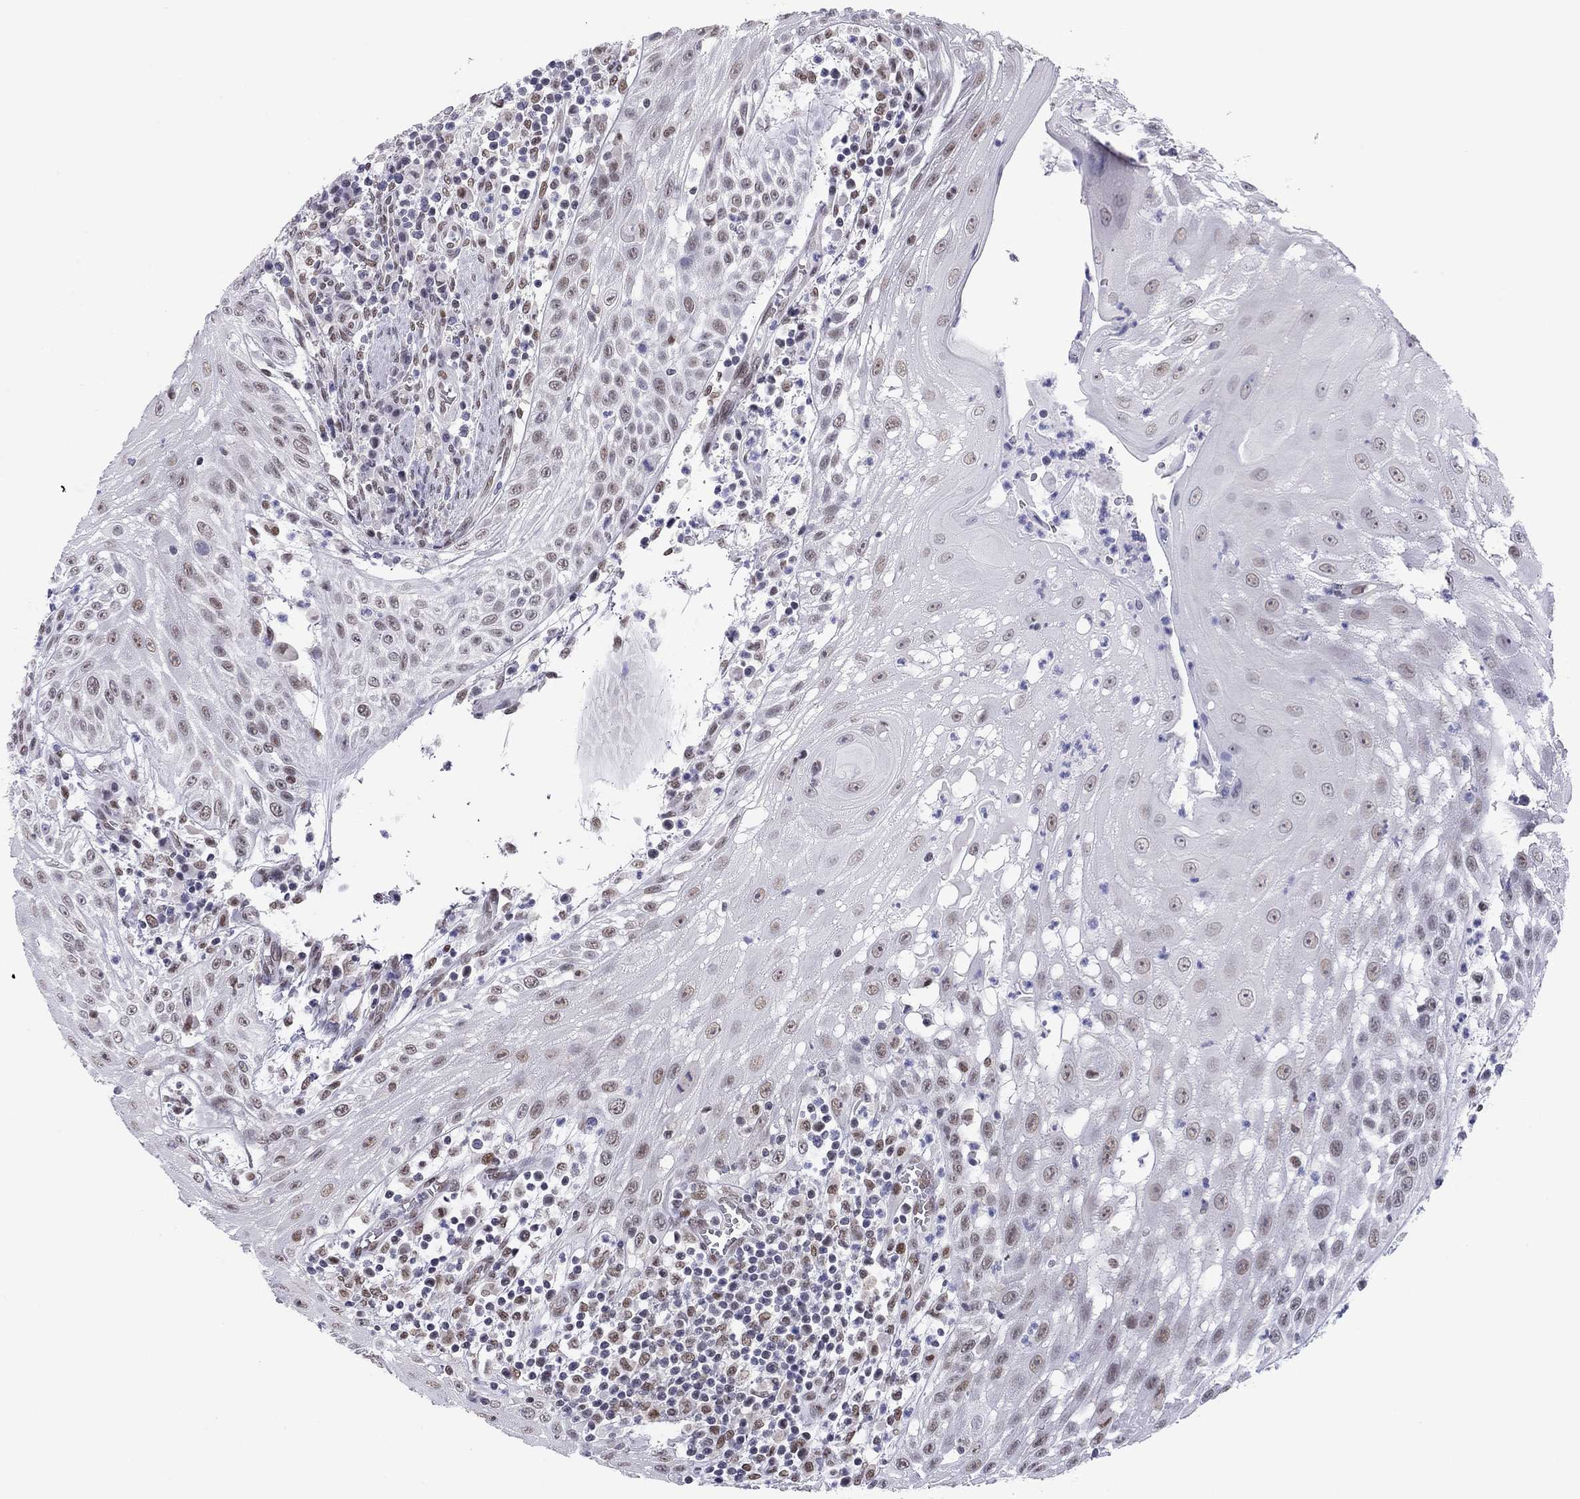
{"staining": {"intensity": "weak", "quantity": ">75%", "location": "nuclear"}, "tissue": "head and neck cancer", "cell_type": "Tumor cells", "image_type": "cancer", "snomed": [{"axis": "morphology", "description": "Squamous cell carcinoma, NOS"}, {"axis": "topography", "description": "Oral tissue"}, {"axis": "topography", "description": "Head-Neck"}], "caption": "The photomicrograph exhibits staining of head and neck squamous cell carcinoma, revealing weak nuclear protein positivity (brown color) within tumor cells. (IHC, brightfield microscopy, high magnification).", "gene": "DOT1L", "patient": {"sex": "male", "age": 58}}